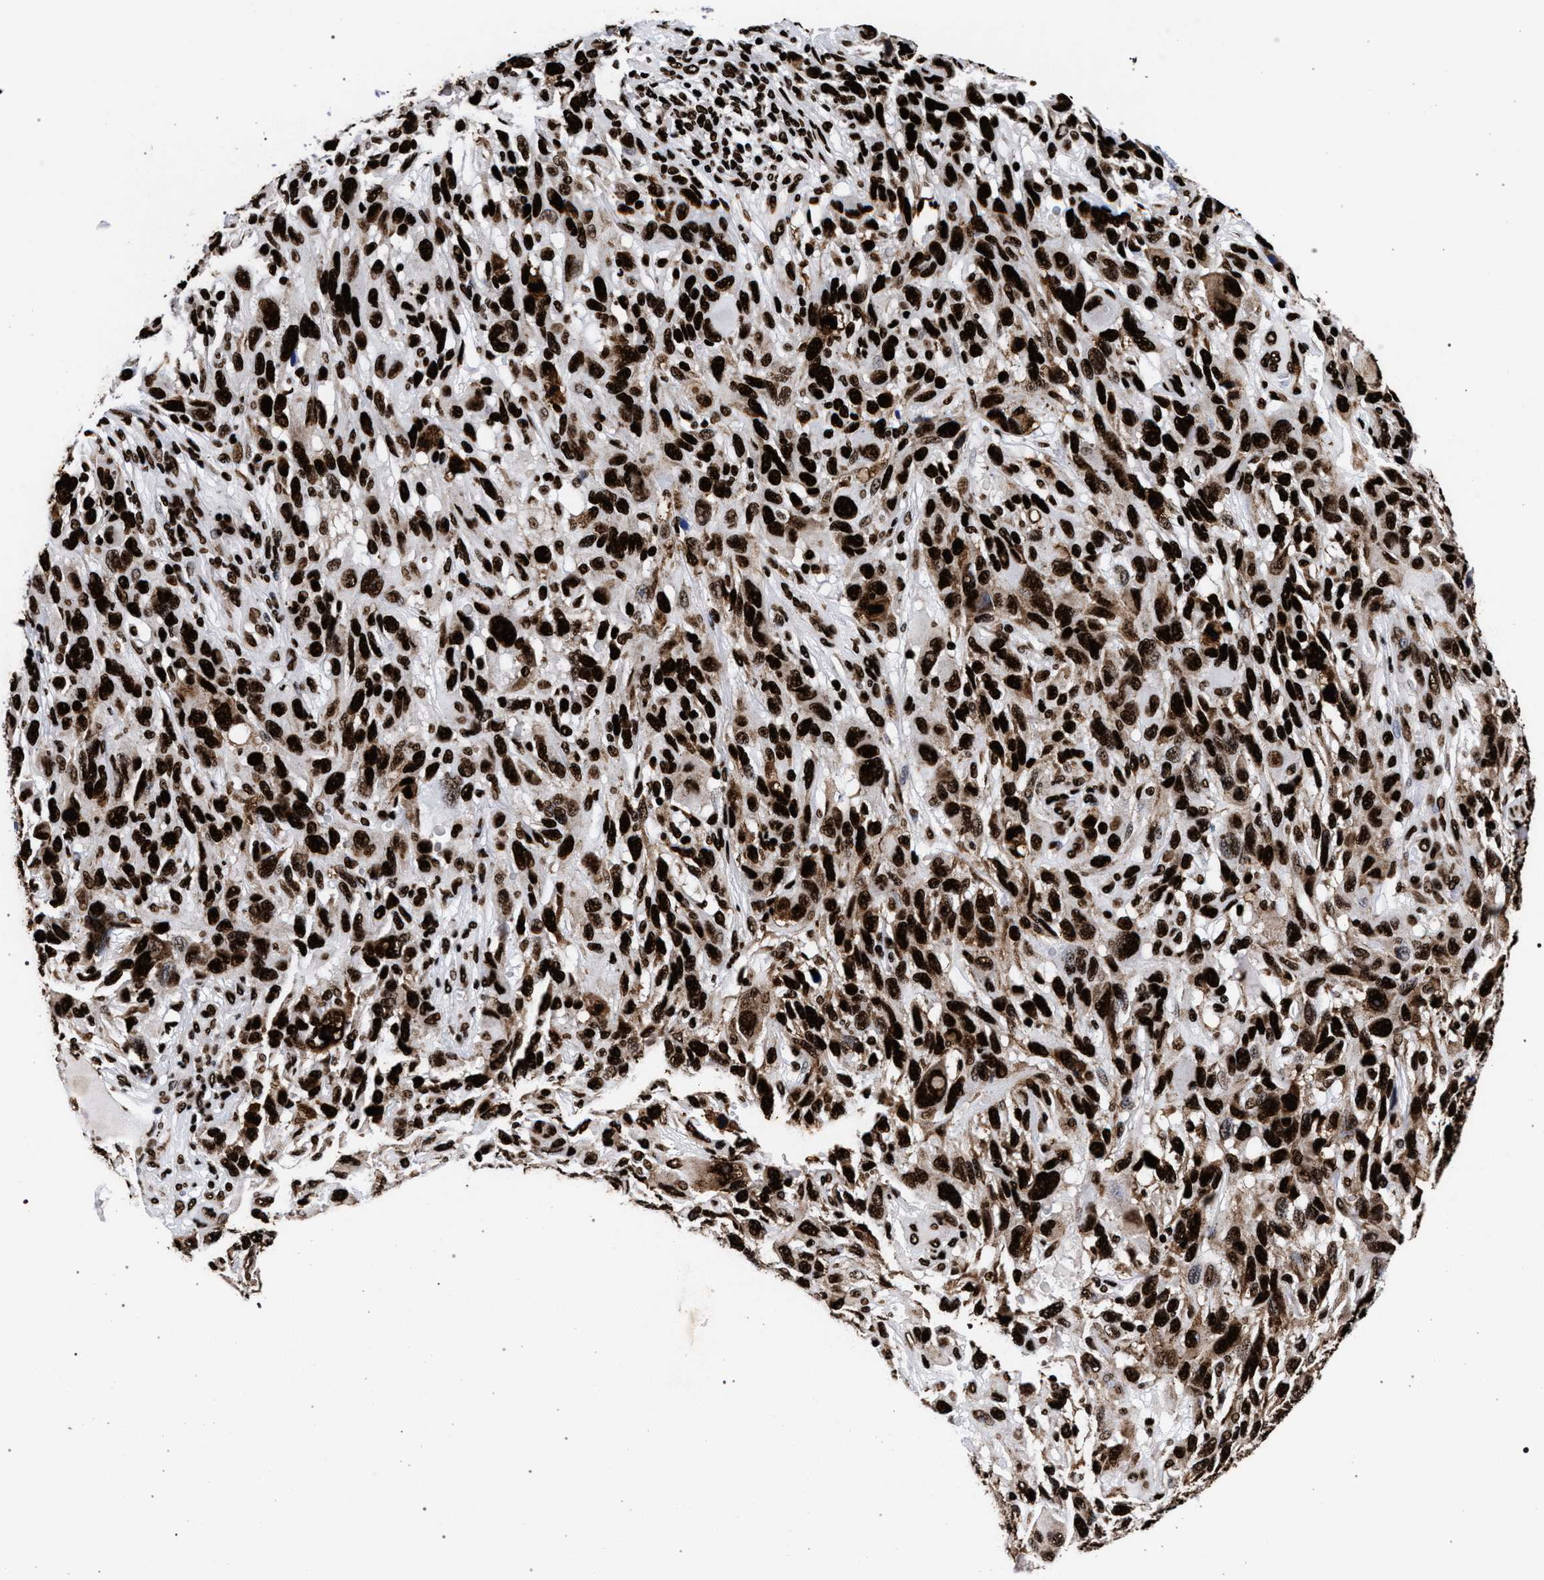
{"staining": {"intensity": "strong", "quantity": ">75%", "location": "cytoplasmic/membranous,nuclear"}, "tissue": "melanoma", "cell_type": "Tumor cells", "image_type": "cancer", "snomed": [{"axis": "morphology", "description": "Malignant melanoma, NOS"}, {"axis": "topography", "description": "Skin"}], "caption": "DAB (3,3'-diaminobenzidine) immunohistochemical staining of human malignant melanoma displays strong cytoplasmic/membranous and nuclear protein staining in about >75% of tumor cells. (IHC, brightfield microscopy, high magnification).", "gene": "HNRNPA1", "patient": {"sex": "male", "age": 53}}